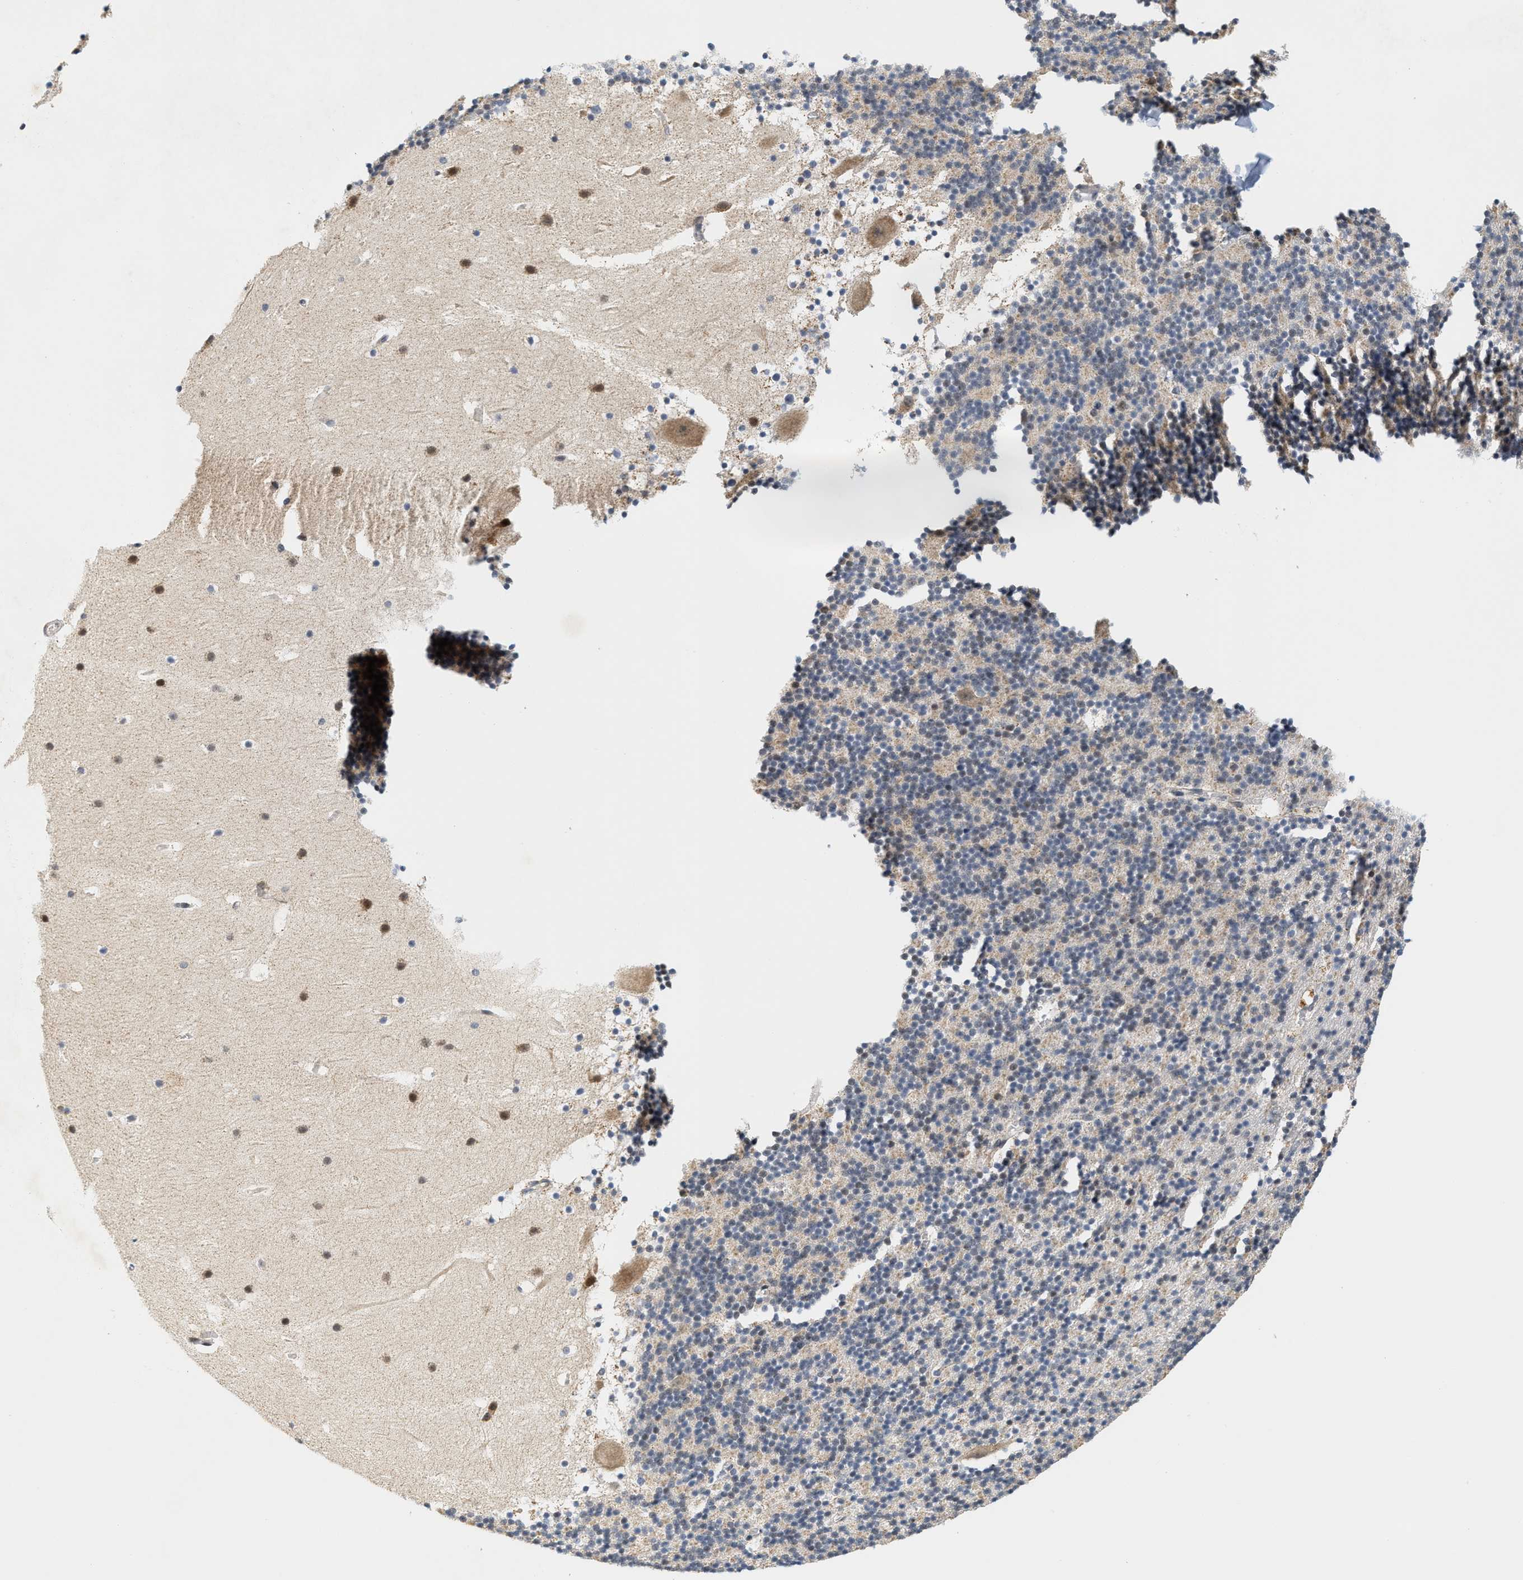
{"staining": {"intensity": "weak", "quantity": "25%-75%", "location": "cytoplasmic/membranous"}, "tissue": "cerebellum", "cell_type": "Cells in granular layer", "image_type": "normal", "snomed": [{"axis": "morphology", "description": "Normal tissue, NOS"}, {"axis": "topography", "description": "Cerebellum"}], "caption": "Protein analysis of benign cerebellum exhibits weak cytoplasmic/membranous staining in about 25%-75% of cells in granular layer. (Stains: DAB in brown, nuclei in blue, Microscopy: brightfield microscopy at high magnification).", "gene": "GIGYF1", "patient": {"sex": "male", "age": 45}}